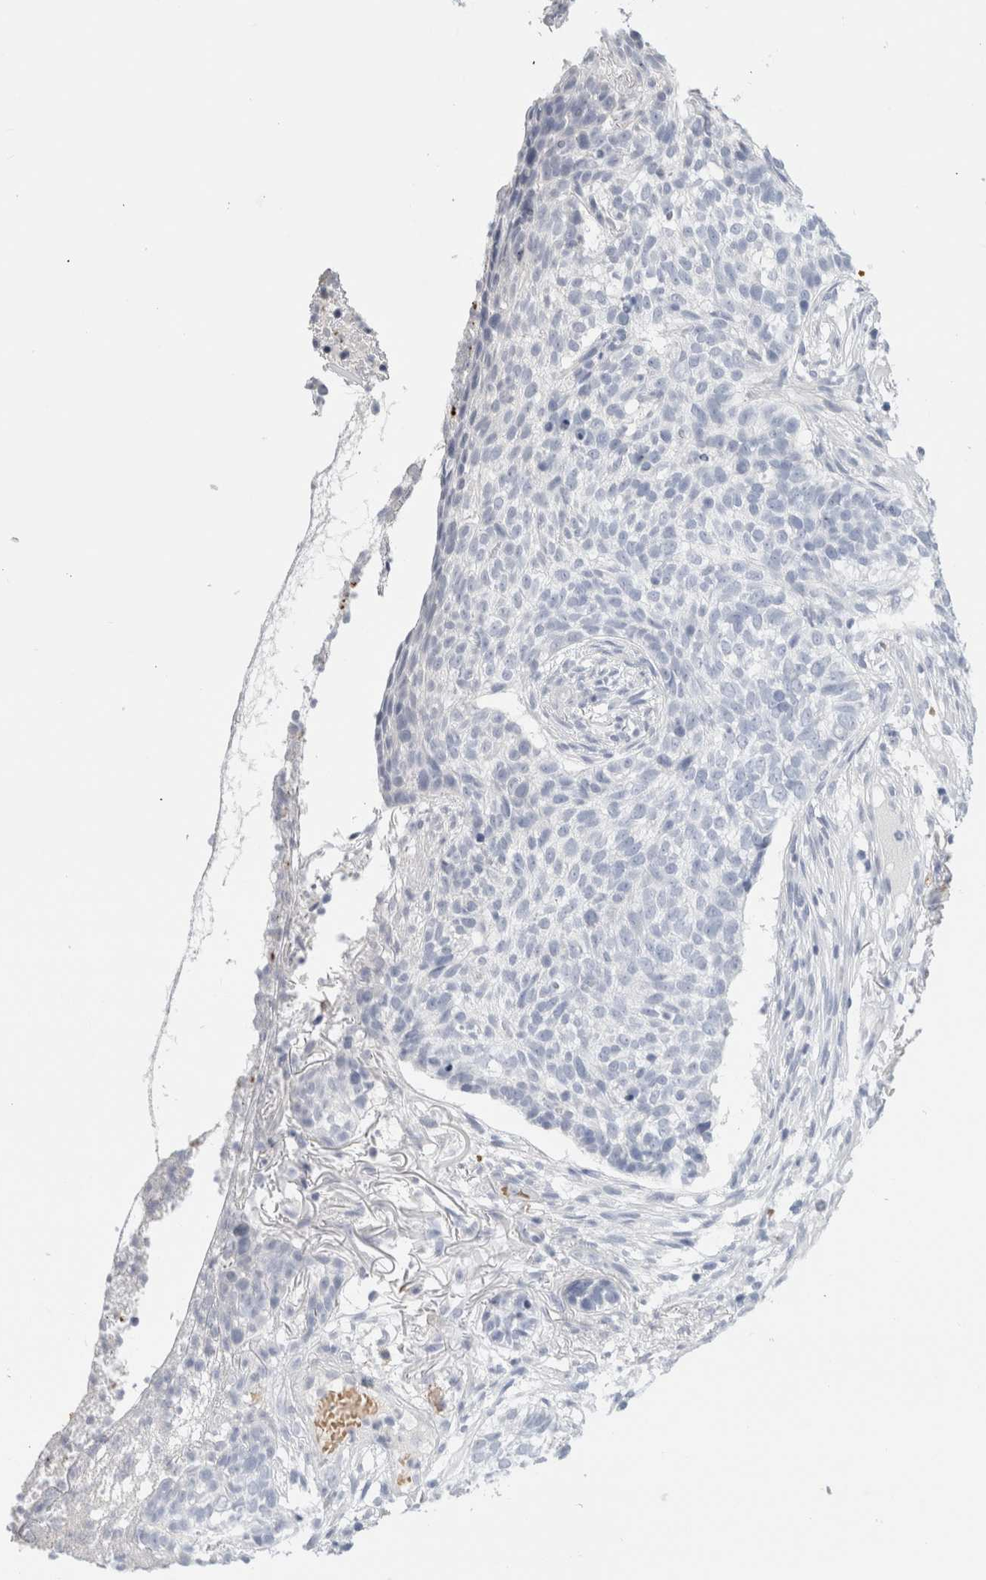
{"staining": {"intensity": "negative", "quantity": "none", "location": "none"}, "tissue": "skin cancer", "cell_type": "Tumor cells", "image_type": "cancer", "snomed": [{"axis": "morphology", "description": "Basal cell carcinoma"}, {"axis": "topography", "description": "Skin"}], "caption": "Tumor cells show no significant expression in skin basal cell carcinoma.", "gene": "CD38", "patient": {"sex": "male", "age": 85}}